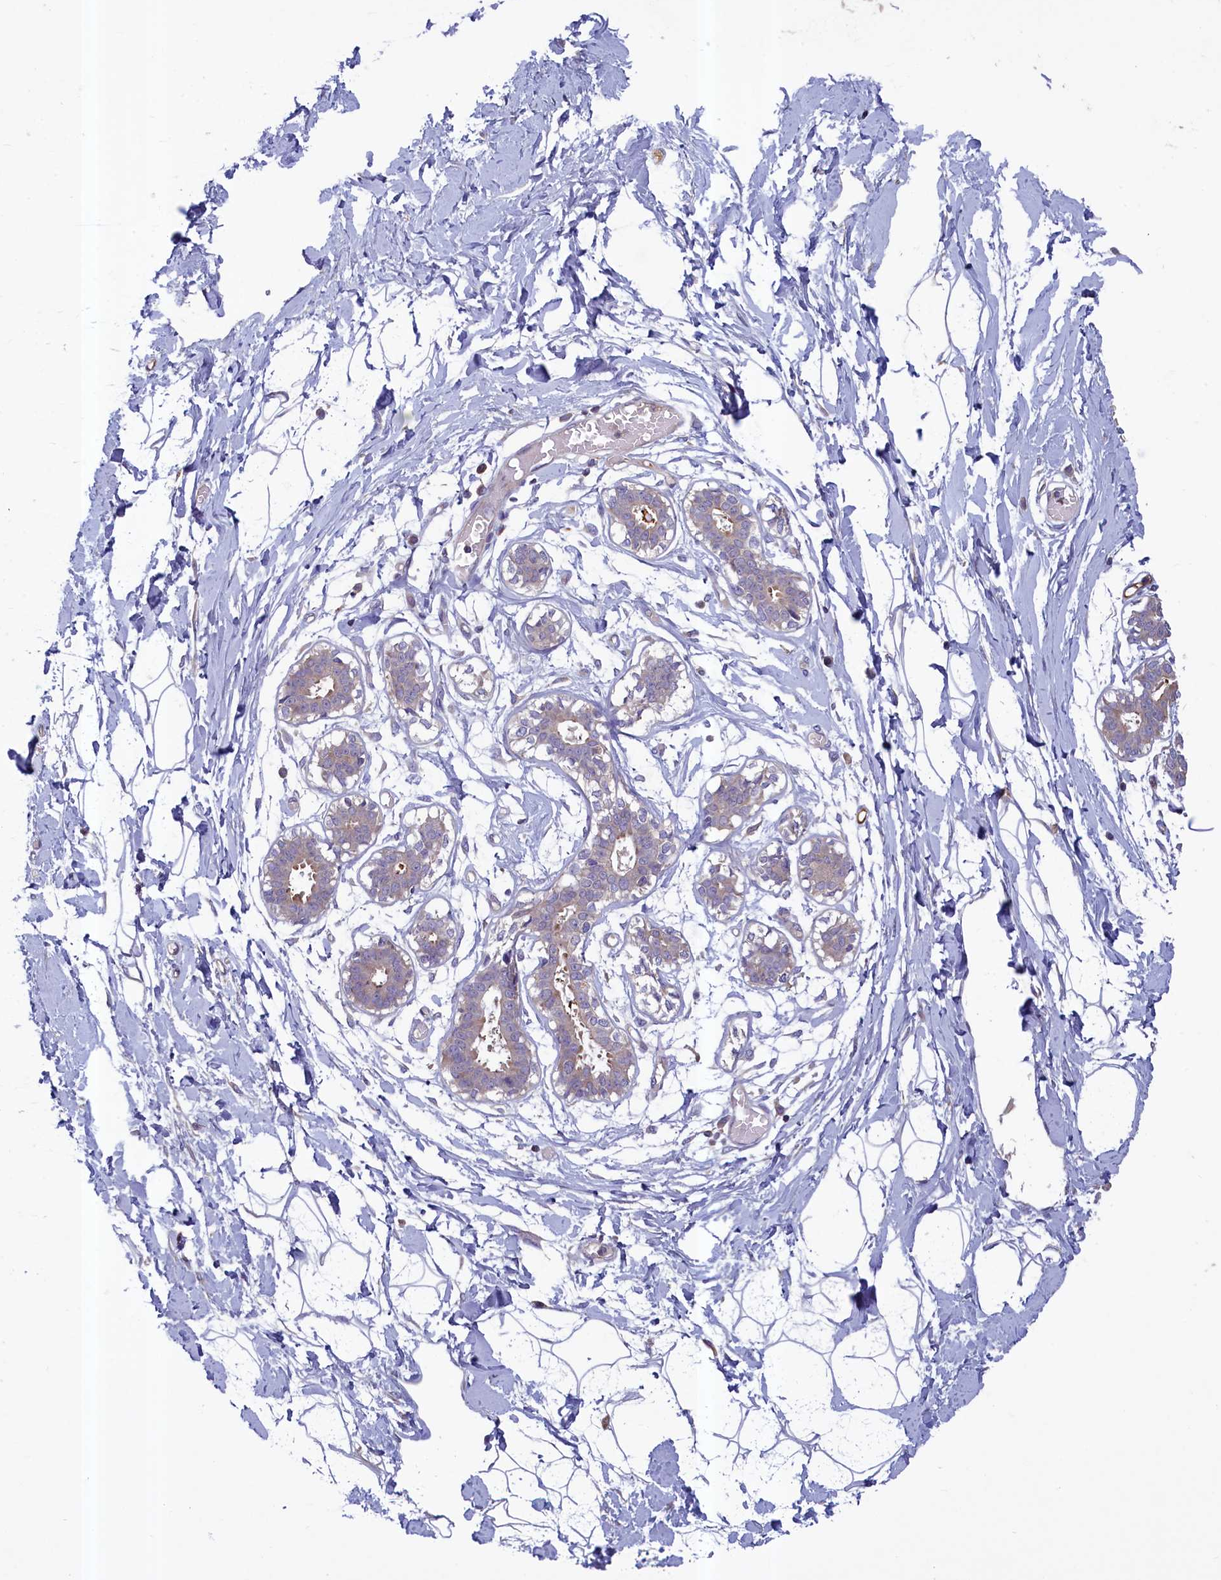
{"staining": {"intensity": "negative", "quantity": "none", "location": "none"}, "tissue": "breast", "cell_type": "Adipocytes", "image_type": "normal", "snomed": [{"axis": "morphology", "description": "Normal tissue, NOS"}, {"axis": "topography", "description": "Breast"}], "caption": "Unremarkable breast was stained to show a protein in brown. There is no significant expression in adipocytes. Brightfield microscopy of immunohistochemistry (IHC) stained with DAB (3,3'-diaminobenzidine) (brown) and hematoxylin (blue), captured at high magnification.", "gene": "NUBP1", "patient": {"sex": "female", "age": 27}}